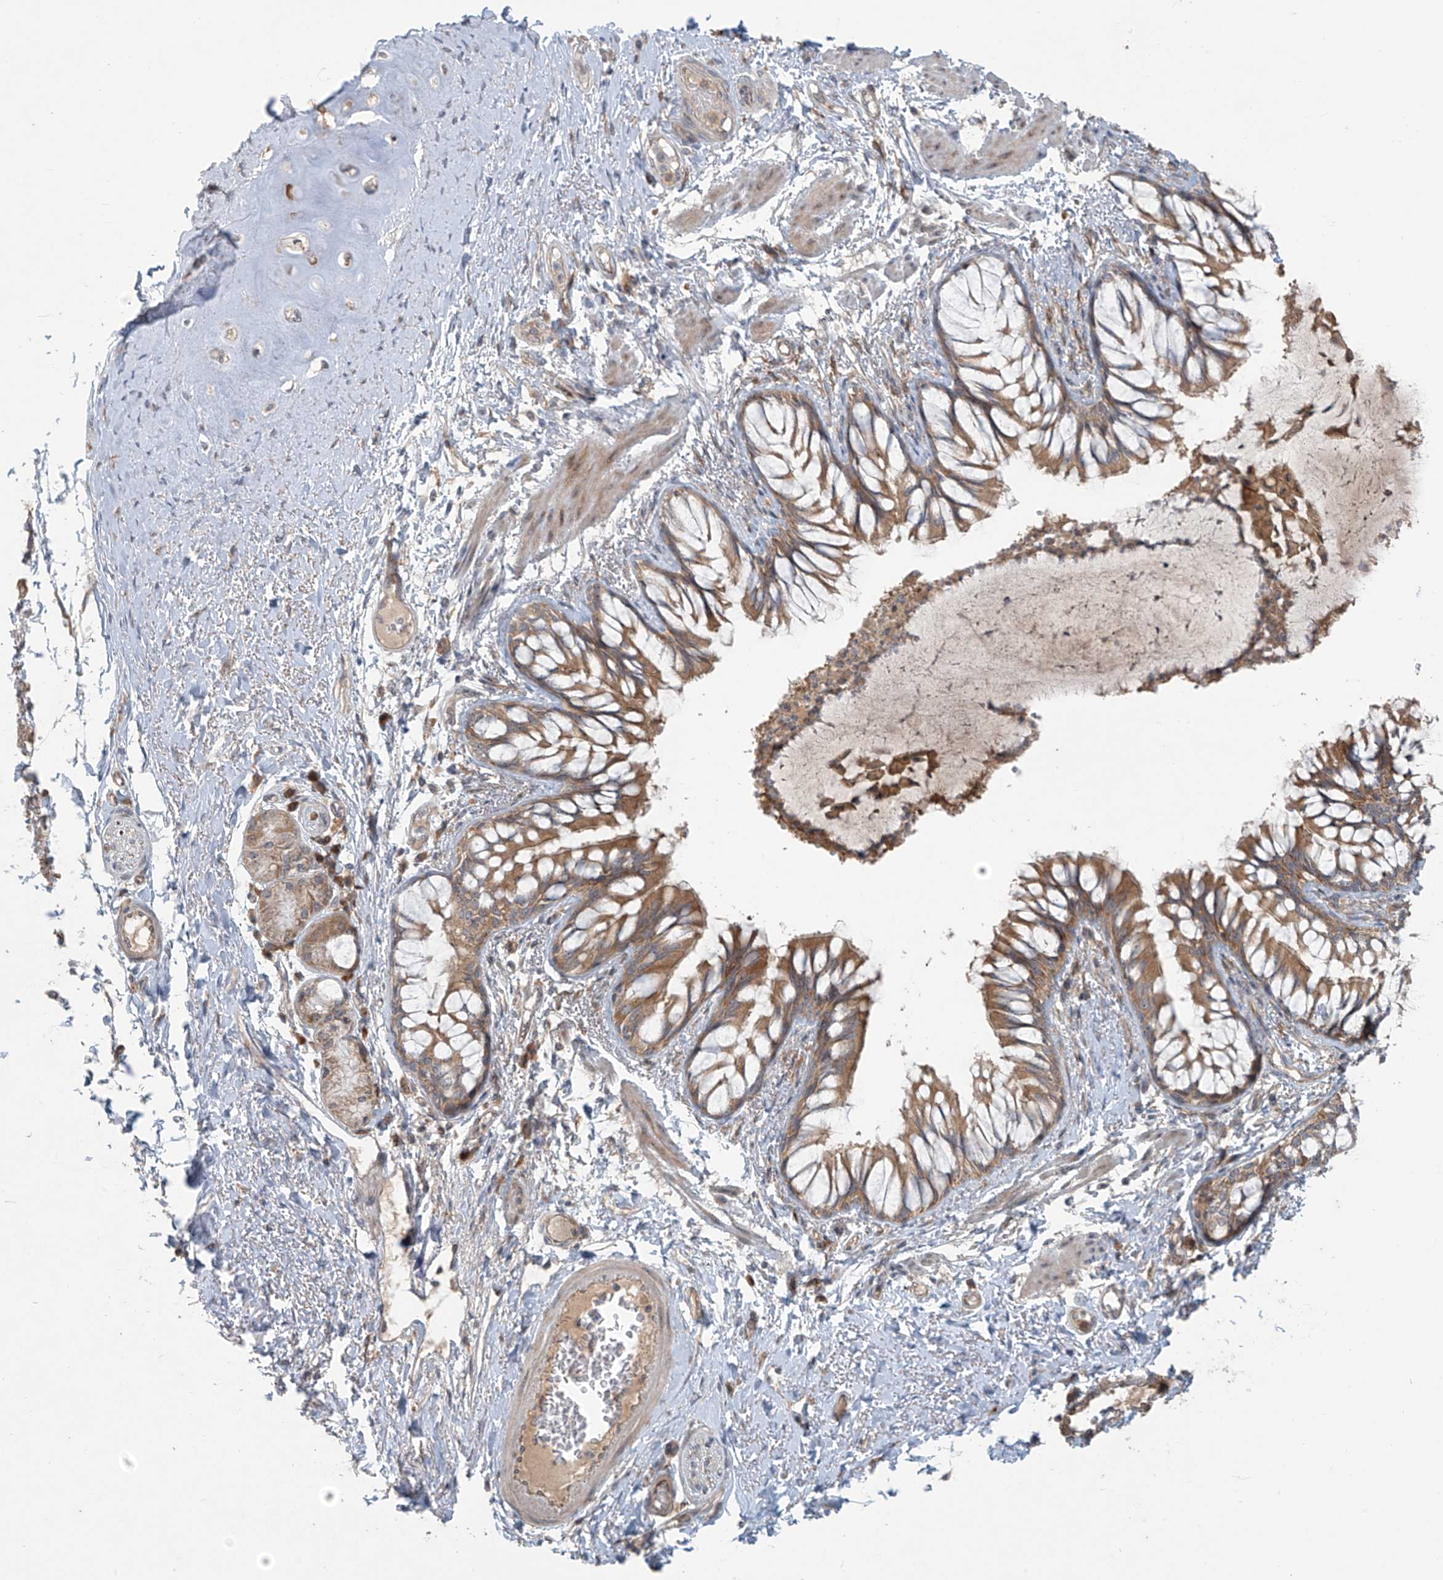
{"staining": {"intensity": "moderate", "quantity": ">75%", "location": "cytoplasmic/membranous"}, "tissue": "bronchus", "cell_type": "Respiratory epithelial cells", "image_type": "normal", "snomed": [{"axis": "morphology", "description": "Normal tissue, NOS"}, {"axis": "topography", "description": "Cartilage tissue"}, {"axis": "topography", "description": "Bronchus"}, {"axis": "topography", "description": "Lung"}], "caption": "IHC image of benign human bronchus stained for a protein (brown), which reveals medium levels of moderate cytoplasmic/membranous positivity in about >75% of respiratory epithelial cells.", "gene": "KATNIP", "patient": {"sex": "female", "age": 49}}